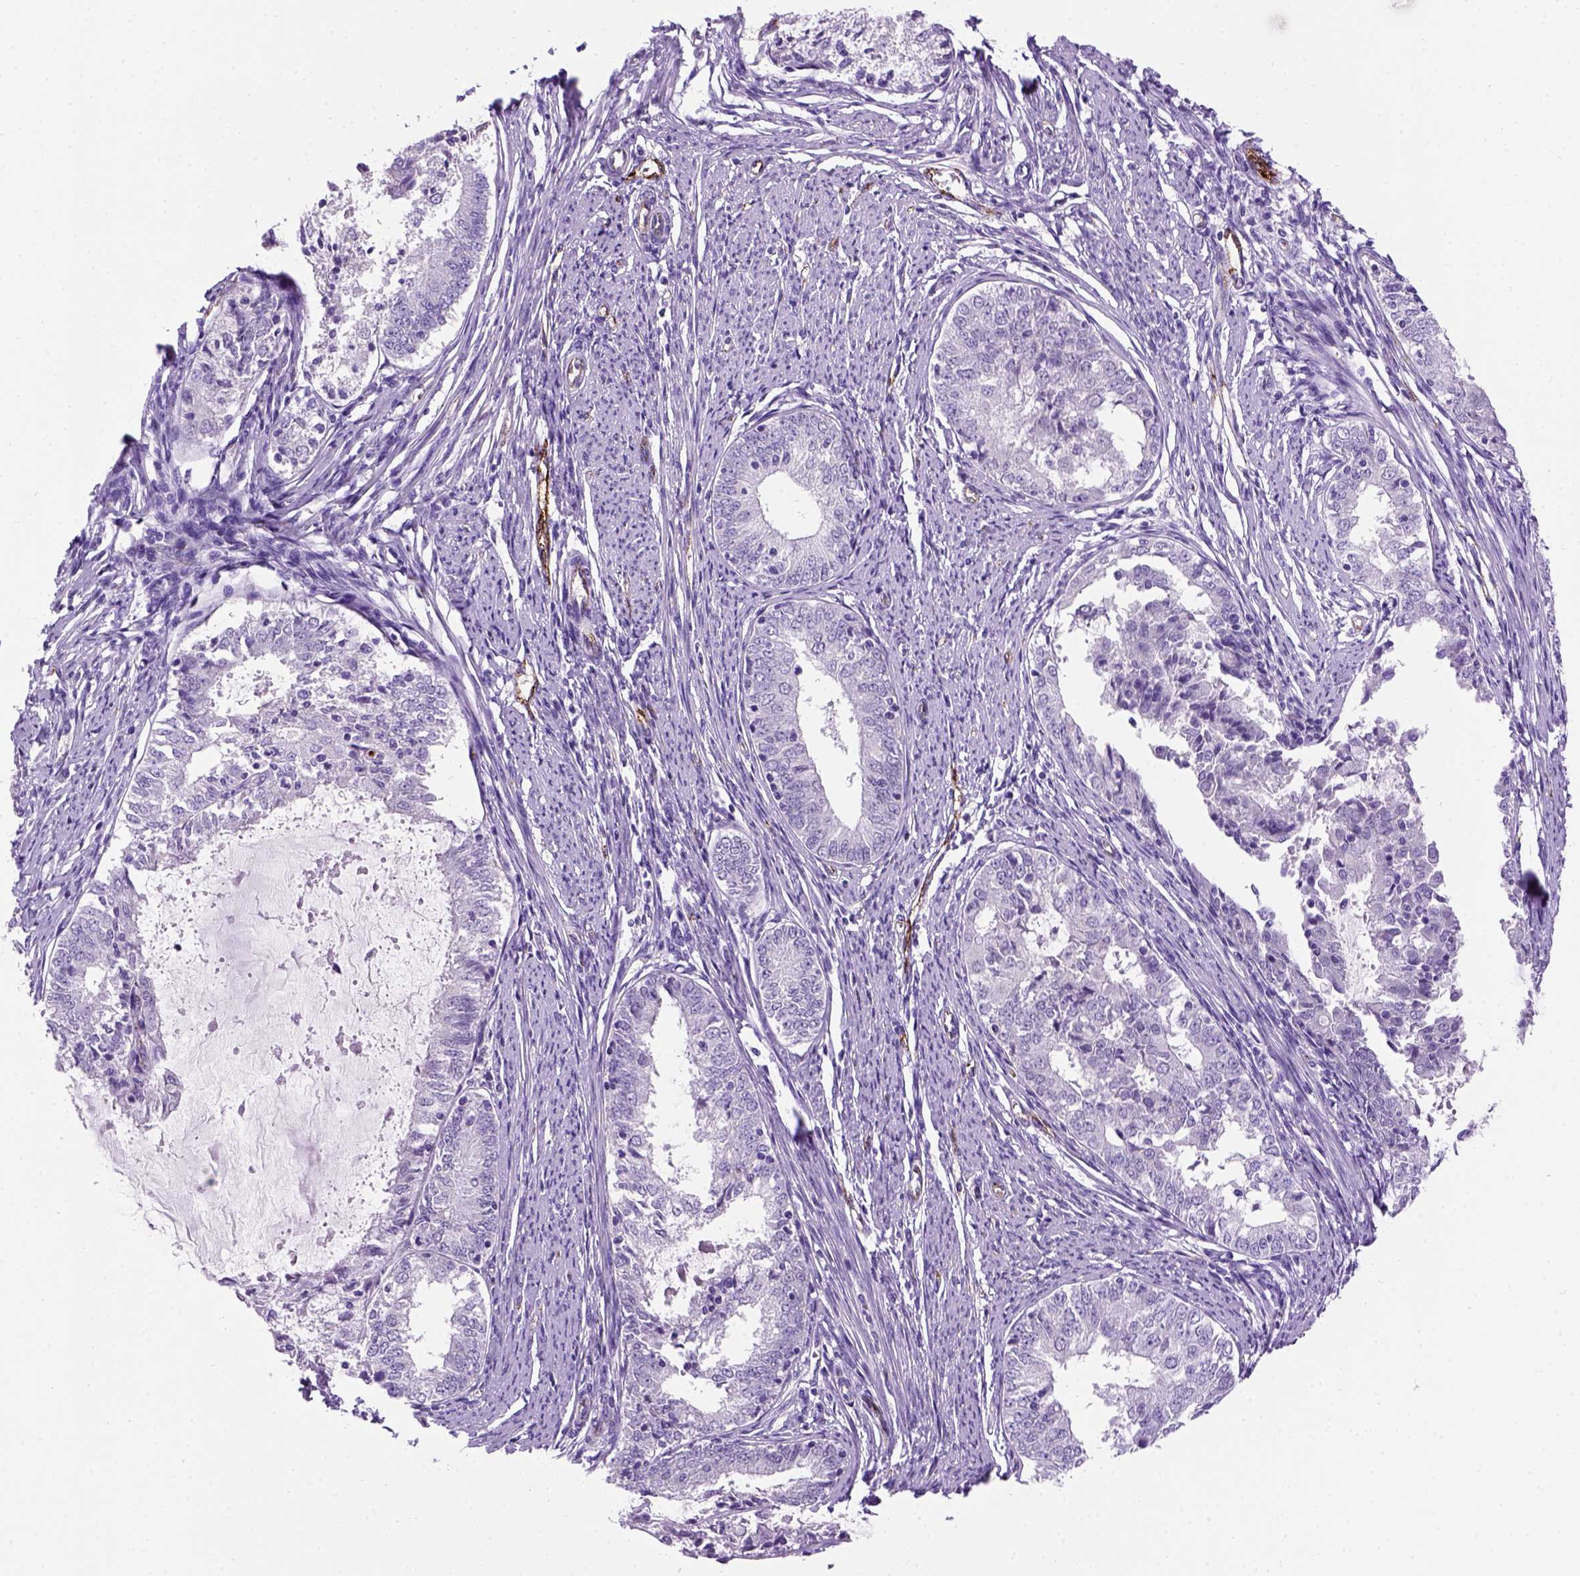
{"staining": {"intensity": "negative", "quantity": "none", "location": "none"}, "tissue": "endometrial cancer", "cell_type": "Tumor cells", "image_type": "cancer", "snomed": [{"axis": "morphology", "description": "Adenocarcinoma, NOS"}, {"axis": "topography", "description": "Endometrium"}], "caption": "The micrograph shows no staining of tumor cells in endometrial cancer.", "gene": "VWF", "patient": {"sex": "female", "age": 57}}